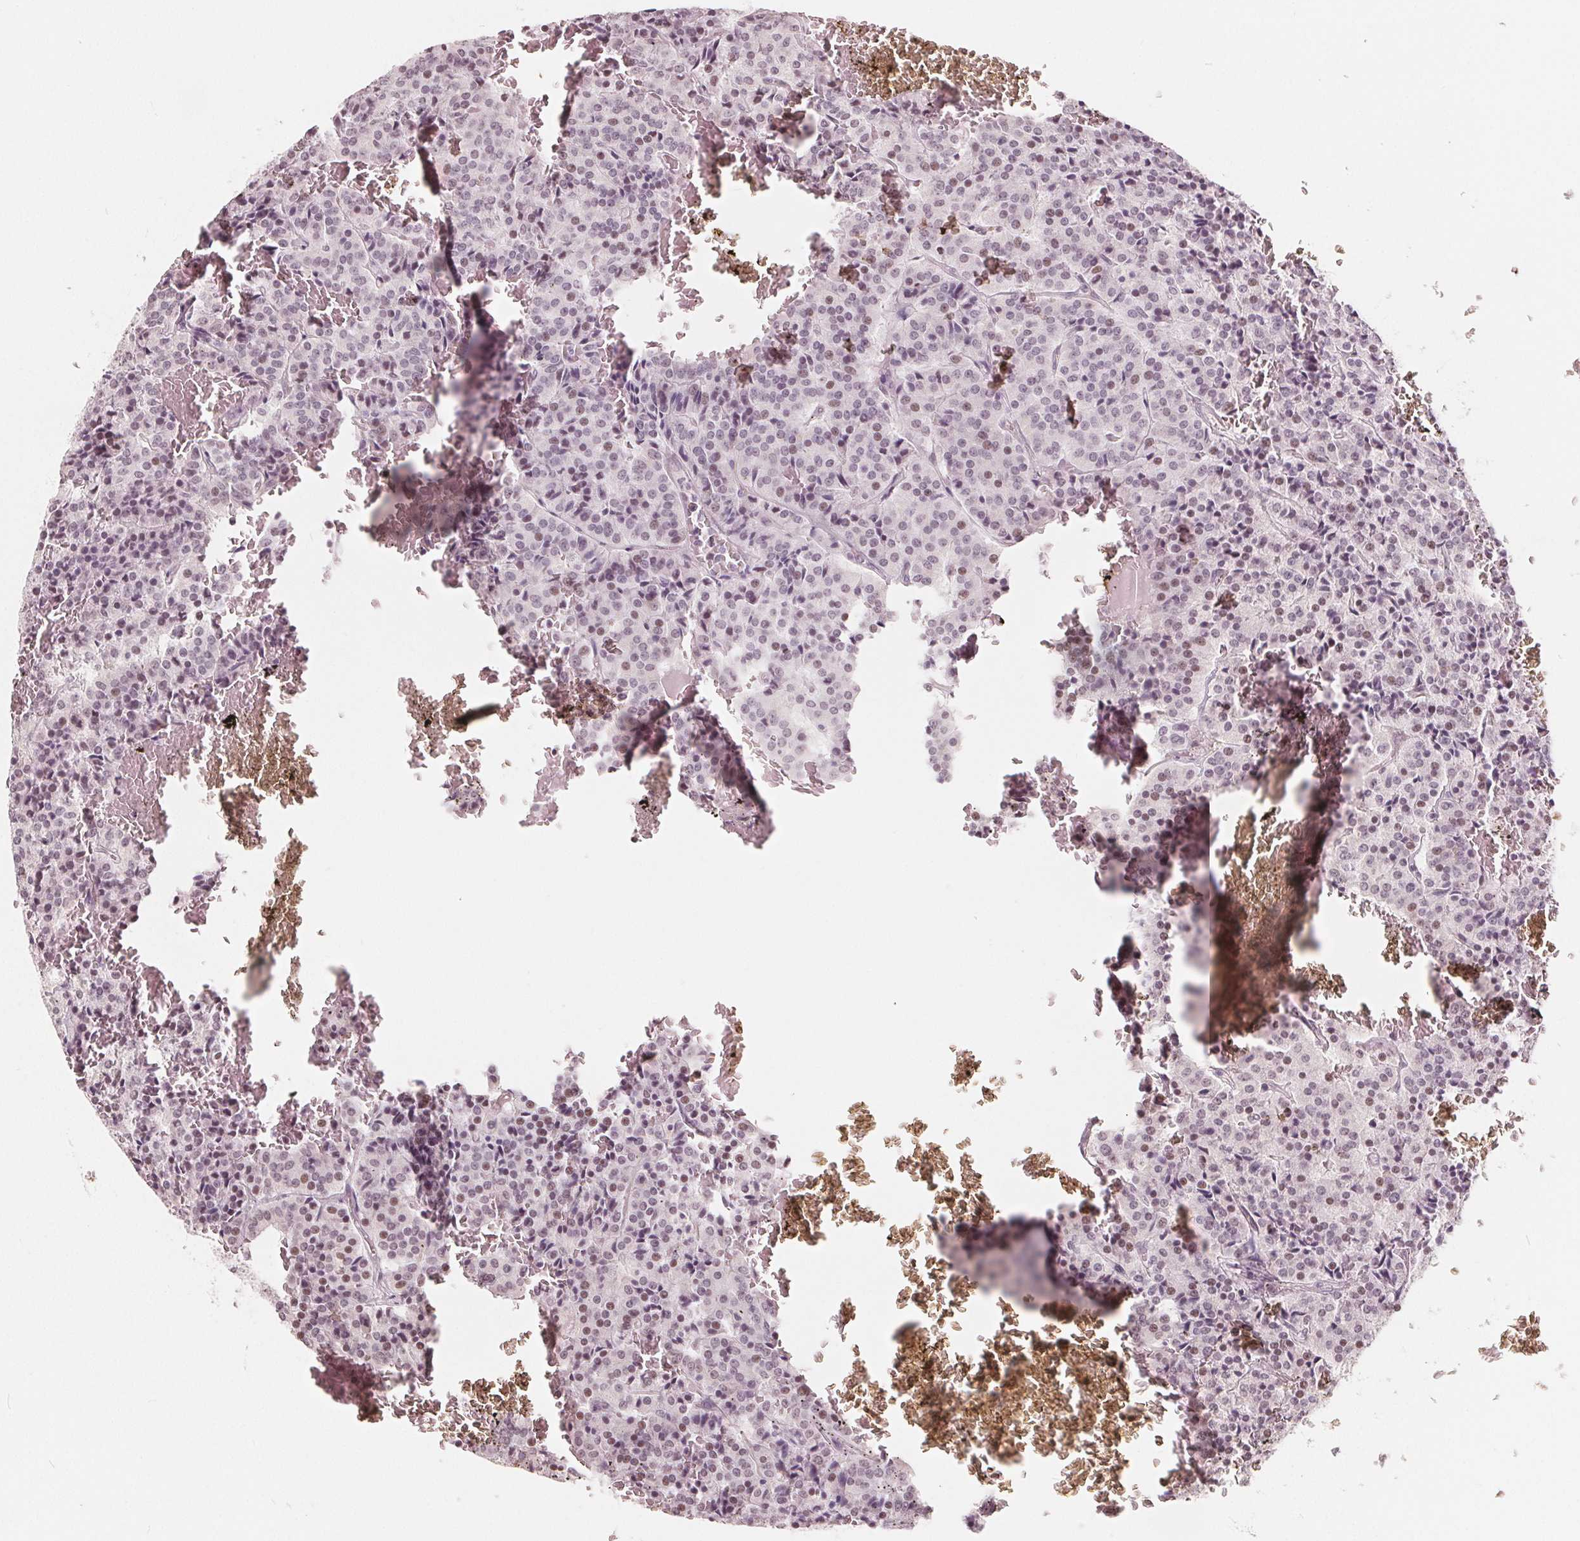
{"staining": {"intensity": "weak", "quantity": "<25%", "location": "nuclear"}, "tissue": "carcinoid", "cell_type": "Tumor cells", "image_type": "cancer", "snomed": [{"axis": "morphology", "description": "Carcinoid, malignant, NOS"}, {"axis": "topography", "description": "Lung"}], "caption": "Protein analysis of carcinoid (malignant) demonstrates no significant positivity in tumor cells. (Brightfield microscopy of DAB immunohistochemistry at high magnification).", "gene": "NUP210L", "patient": {"sex": "male", "age": 70}}